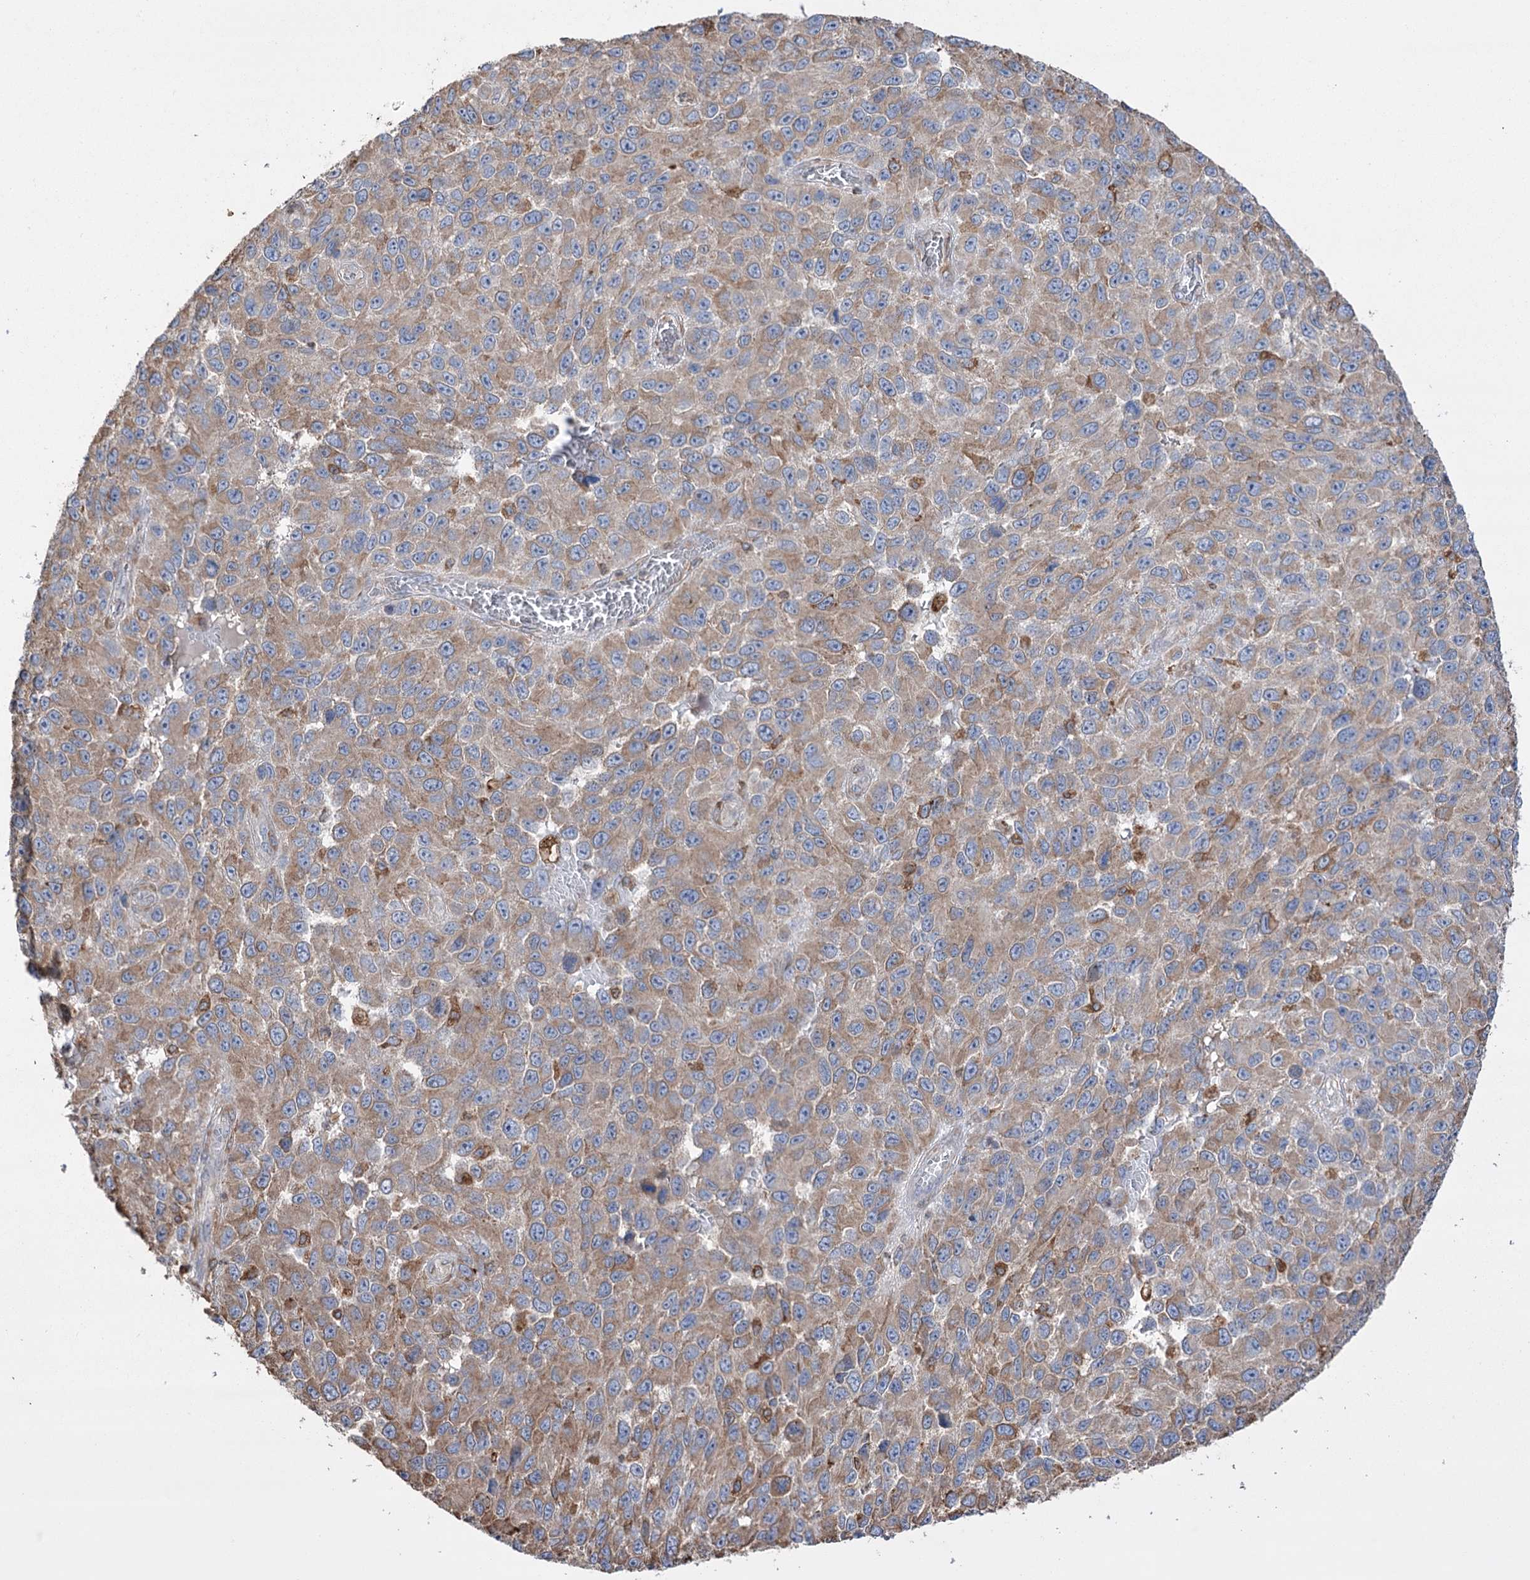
{"staining": {"intensity": "moderate", "quantity": ">75%", "location": "cytoplasmic/membranous"}, "tissue": "melanoma", "cell_type": "Tumor cells", "image_type": "cancer", "snomed": [{"axis": "morphology", "description": "Normal tissue, NOS"}, {"axis": "morphology", "description": "Malignant melanoma, NOS"}, {"axis": "topography", "description": "Skin"}], "caption": "Immunohistochemistry histopathology image of melanoma stained for a protein (brown), which demonstrates medium levels of moderate cytoplasmic/membranous positivity in approximately >75% of tumor cells.", "gene": "TRIM71", "patient": {"sex": "female", "age": 96}}